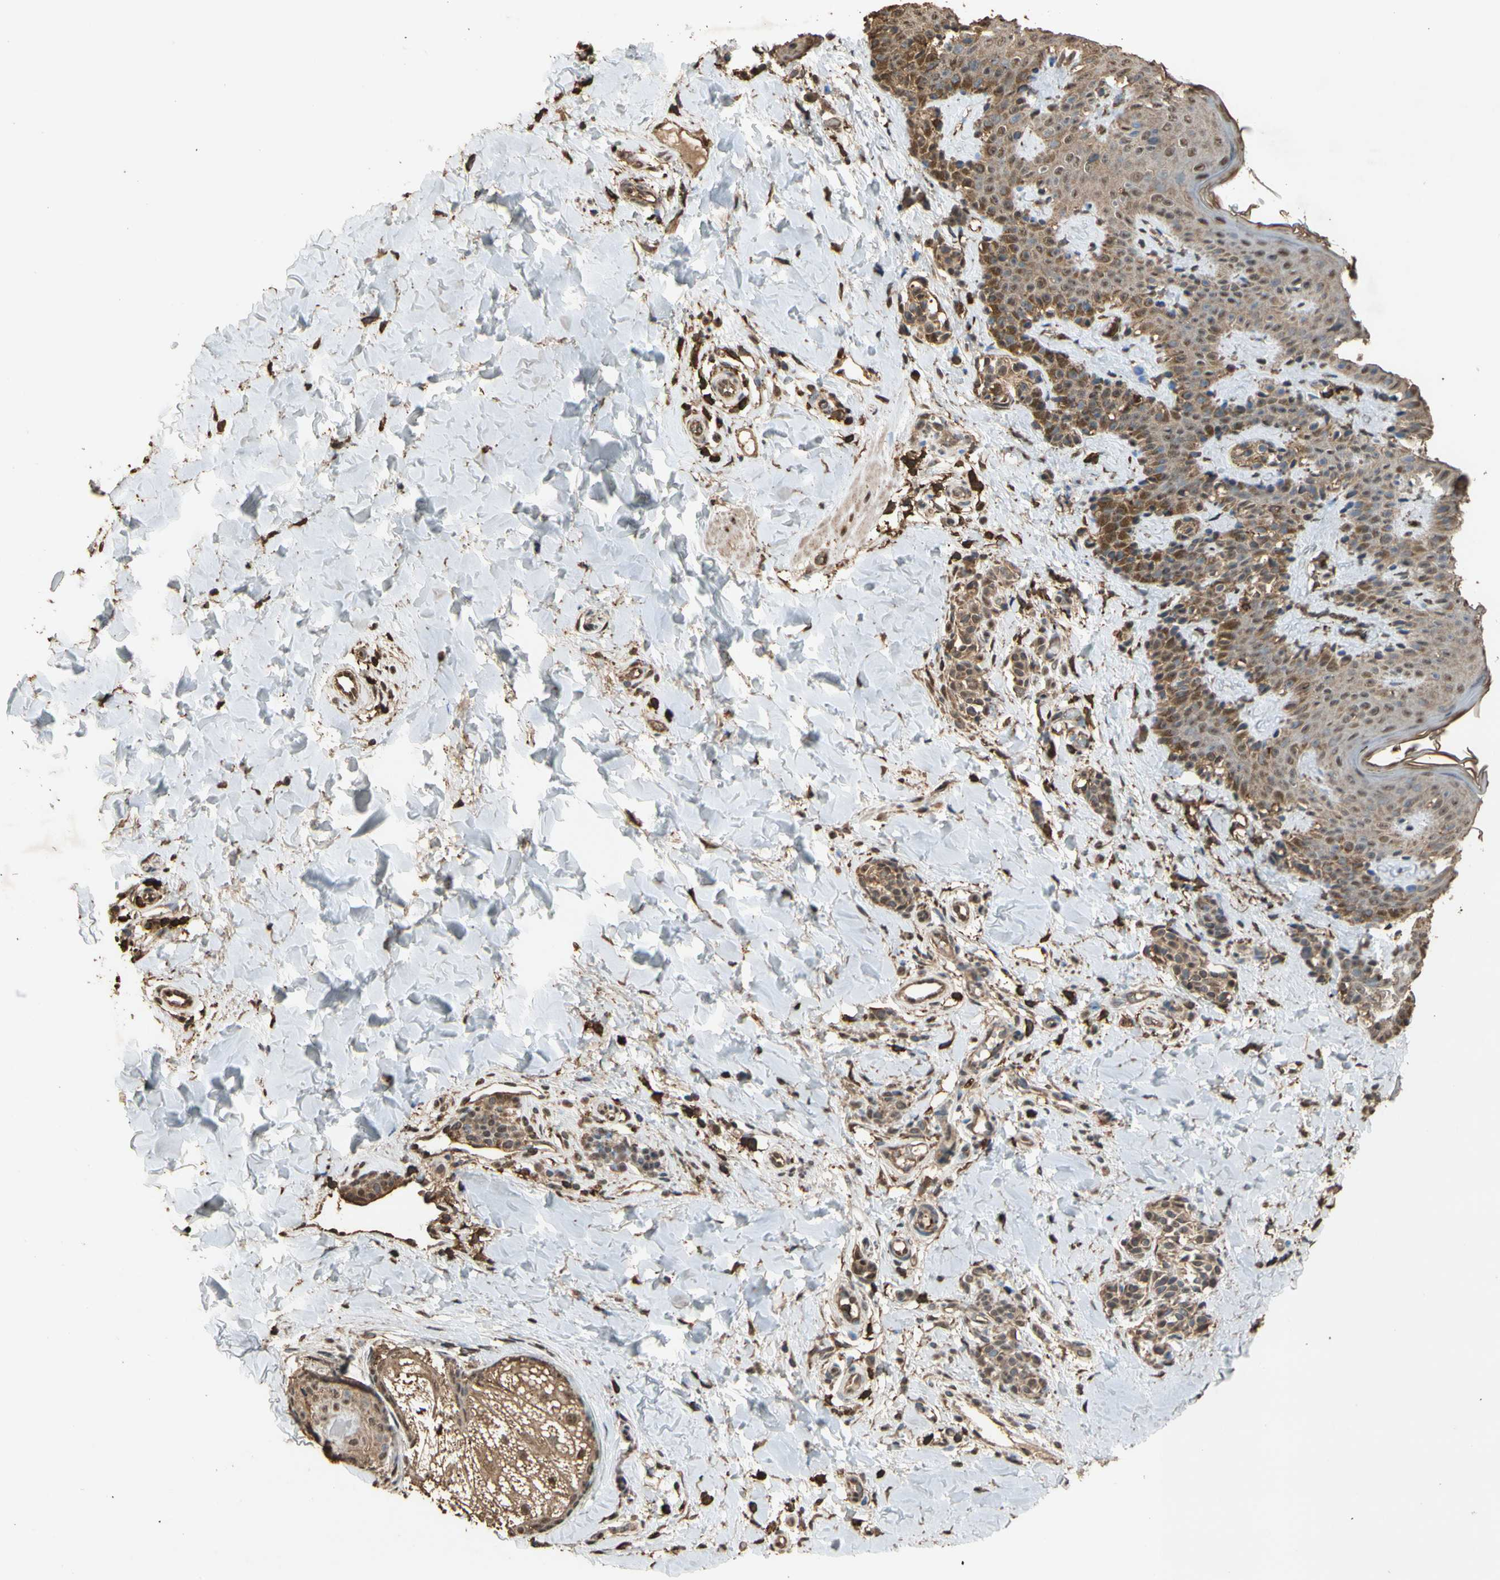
{"staining": {"intensity": "moderate", "quantity": ">75%", "location": "cytoplasmic/membranous"}, "tissue": "skin", "cell_type": "Fibroblasts", "image_type": "normal", "snomed": [{"axis": "morphology", "description": "Normal tissue, NOS"}, {"axis": "topography", "description": "Skin"}], "caption": "Immunohistochemistry (IHC) staining of unremarkable skin, which exhibits medium levels of moderate cytoplasmic/membranous staining in about >75% of fibroblasts indicating moderate cytoplasmic/membranous protein positivity. The staining was performed using DAB (3,3'-diaminobenzidine) (brown) for protein detection and nuclei were counterstained in hematoxylin (blue).", "gene": "TNFSF13B", "patient": {"sex": "male", "age": 16}}